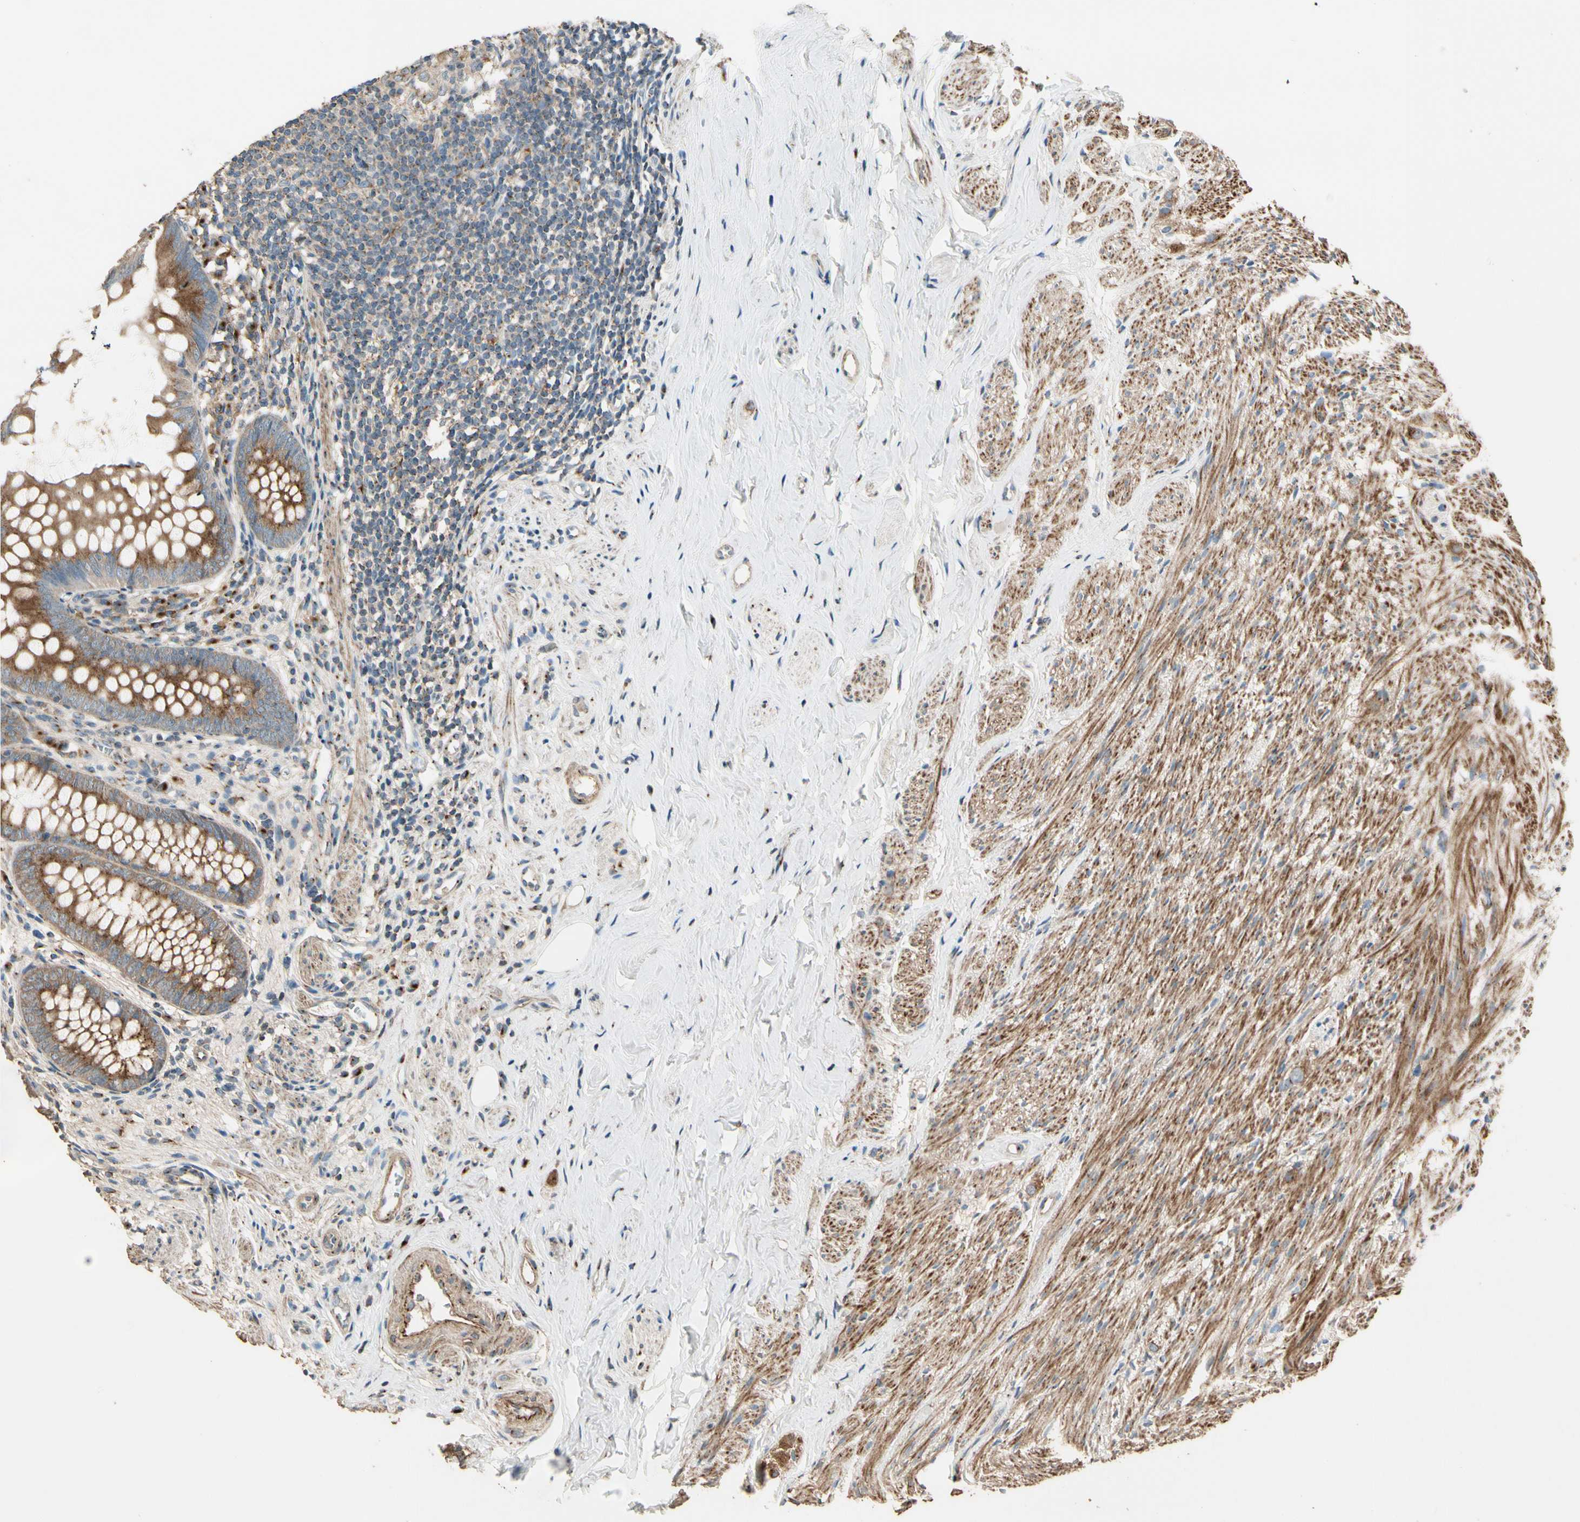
{"staining": {"intensity": "strong", "quantity": ">75%", "location": "cytoplasmic/membranous"}, "tissue": "appendix", "cell_type": "Glandular cells", "image_type": "normal", "snomed": [{"axis": "morphology", "description": "Normal tissue, NOS"}, {"axis": "topography", "description": "Appendix"}], "caption": "A histopathology image showing strong cytoplasmic/membranous positivity in about >75% of glandular cells in benign appendix, as visualized by brown immunohistochemical staining.", "gene": "AKAP9", "patient": {"sex": "female", "age": 77}}